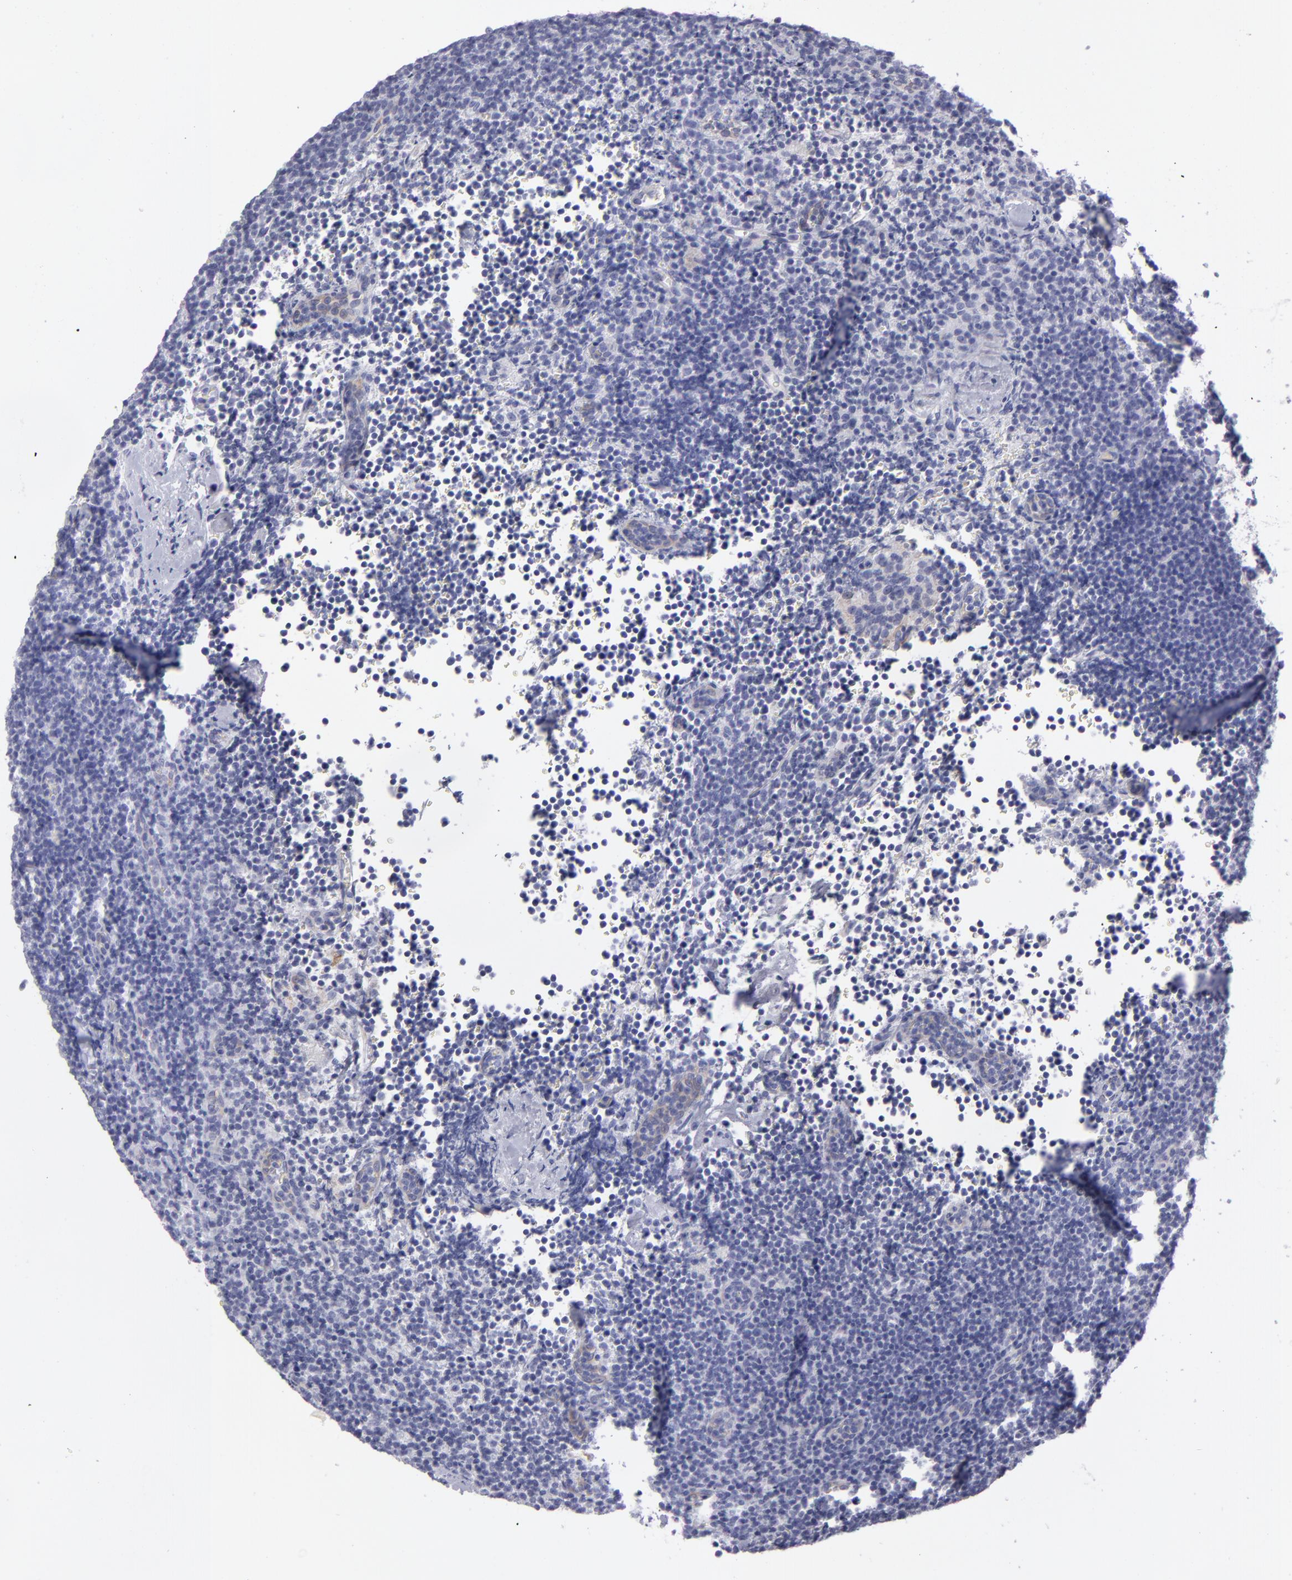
{"staining": {"intensity": "negative", "quantity": "none", "location": "none"}, "tissue": "lymphoma", "cell_type": "Tumor cells", "image_type": "cancer", "snomed": [{"axis": "morphology", "description": "Malignant lymphoma, non-Hodgkin's type, High grade"}, {"axis": "topography", "description": "Lymph node"}], "caption": "IHC of malignant lymphoma, non-Hodgkin's type (high-grade) exhibits no expression in tumor cells. The staining was performed using DAB to visualize the protein expression in brown, while the nuclei were stained in blue with hematoxylin (Magnification: 20x).", "gene": "MYH11", "patient": {"sex": "female", "age": 58}}